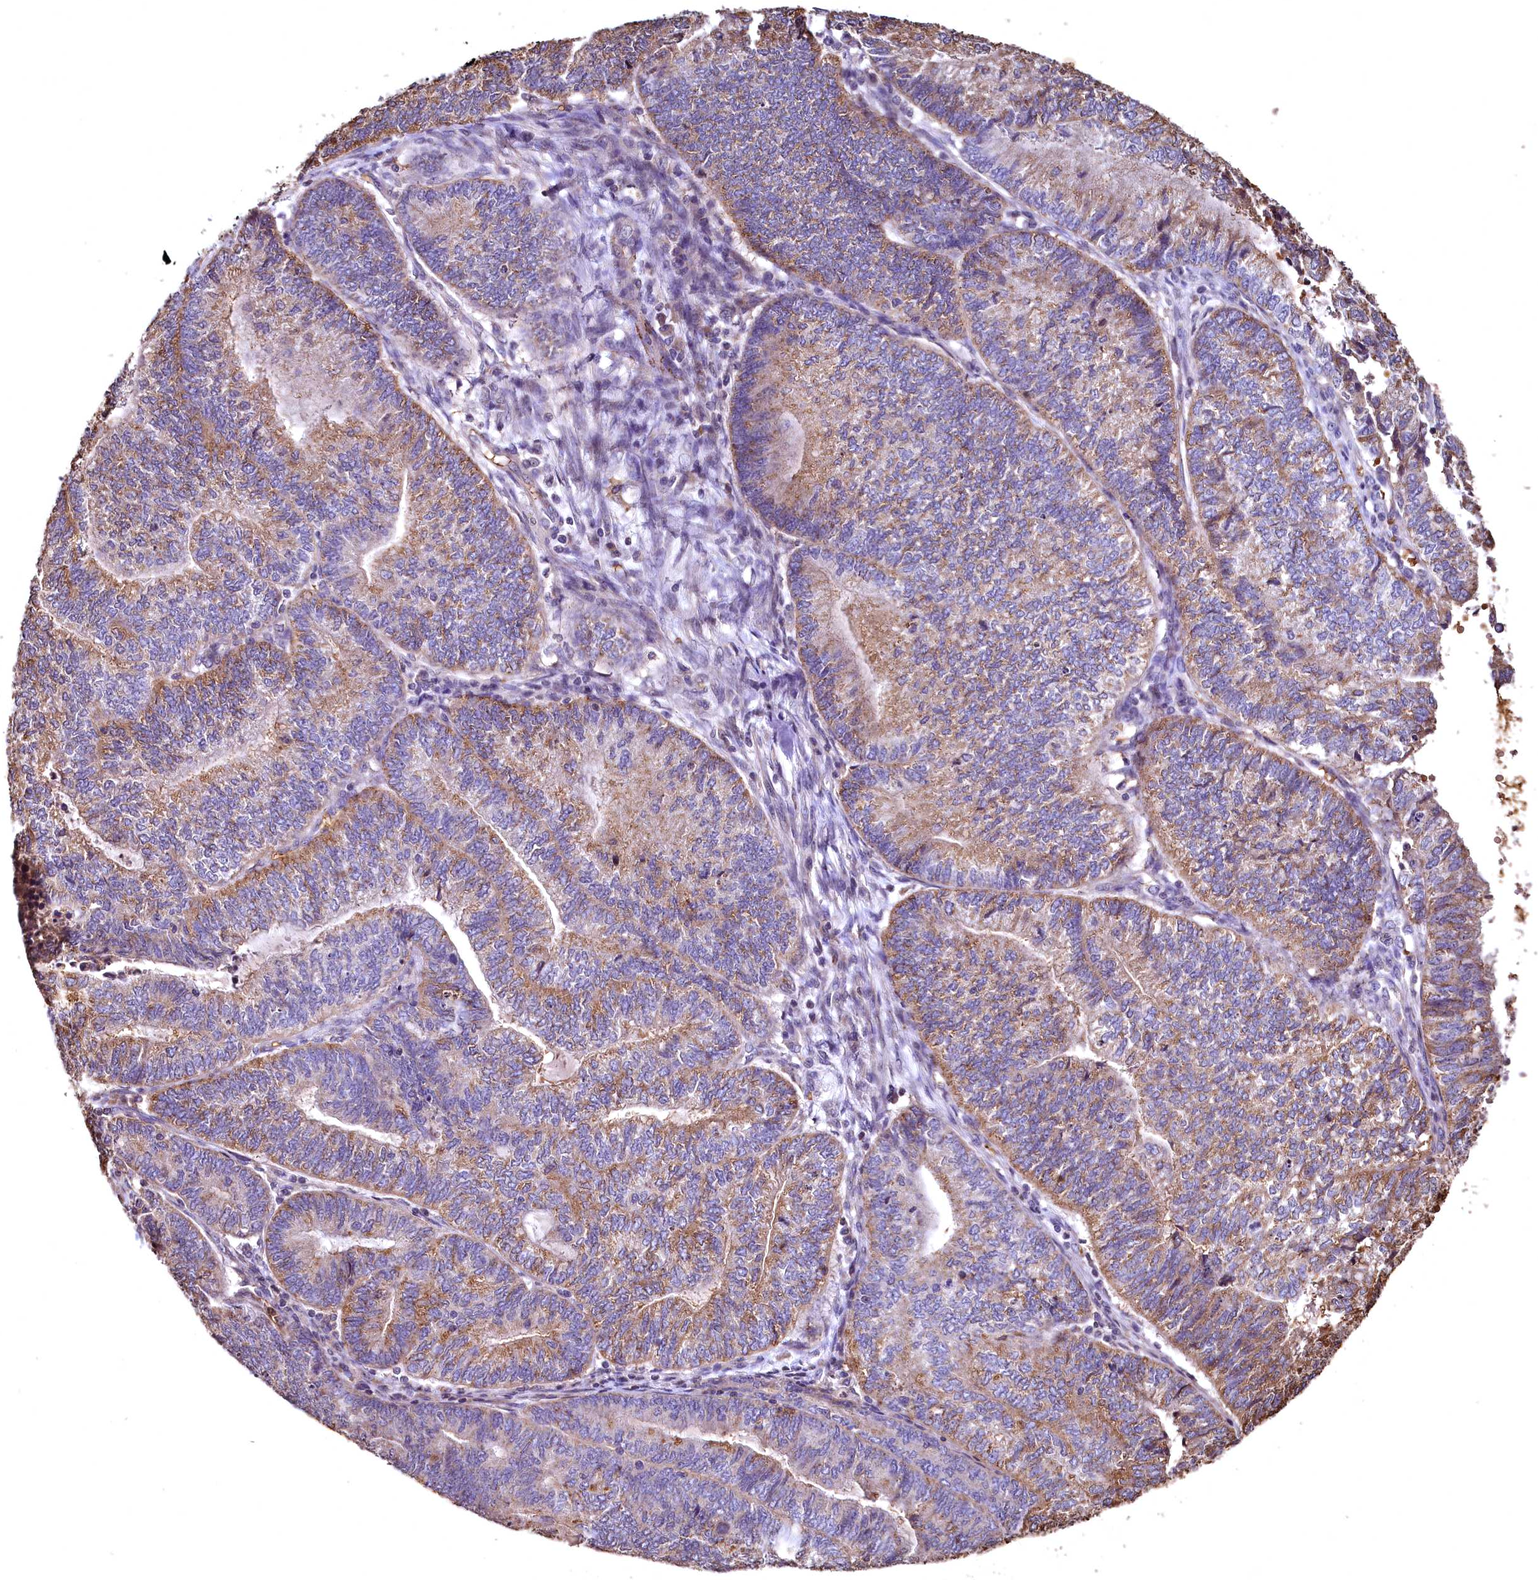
{"staining": {"intensity": "moderate", "quantity": "25%-75%", "location": "cytoplasmic/membranous"}, "tissue": "endometrial cancer", "cell_type": "Tumor cells", "image_type": "cancer", "snomed": [{"axis": "morphology", "description": "Adenocarcinoma, NOS"}, {"axis": "topography", "description": "Uterus"}, {"axis": "topography", "description": "Endometrium"}], "caption": "Tumor cells demonstrate medium levels of moderate cytoplasmic/membranous expression in approximately 25%-75% of cells in adenocarcinoma (endometrial).", "gene": "SPTA1", "patient": {"sex": "female", "age": 70}}